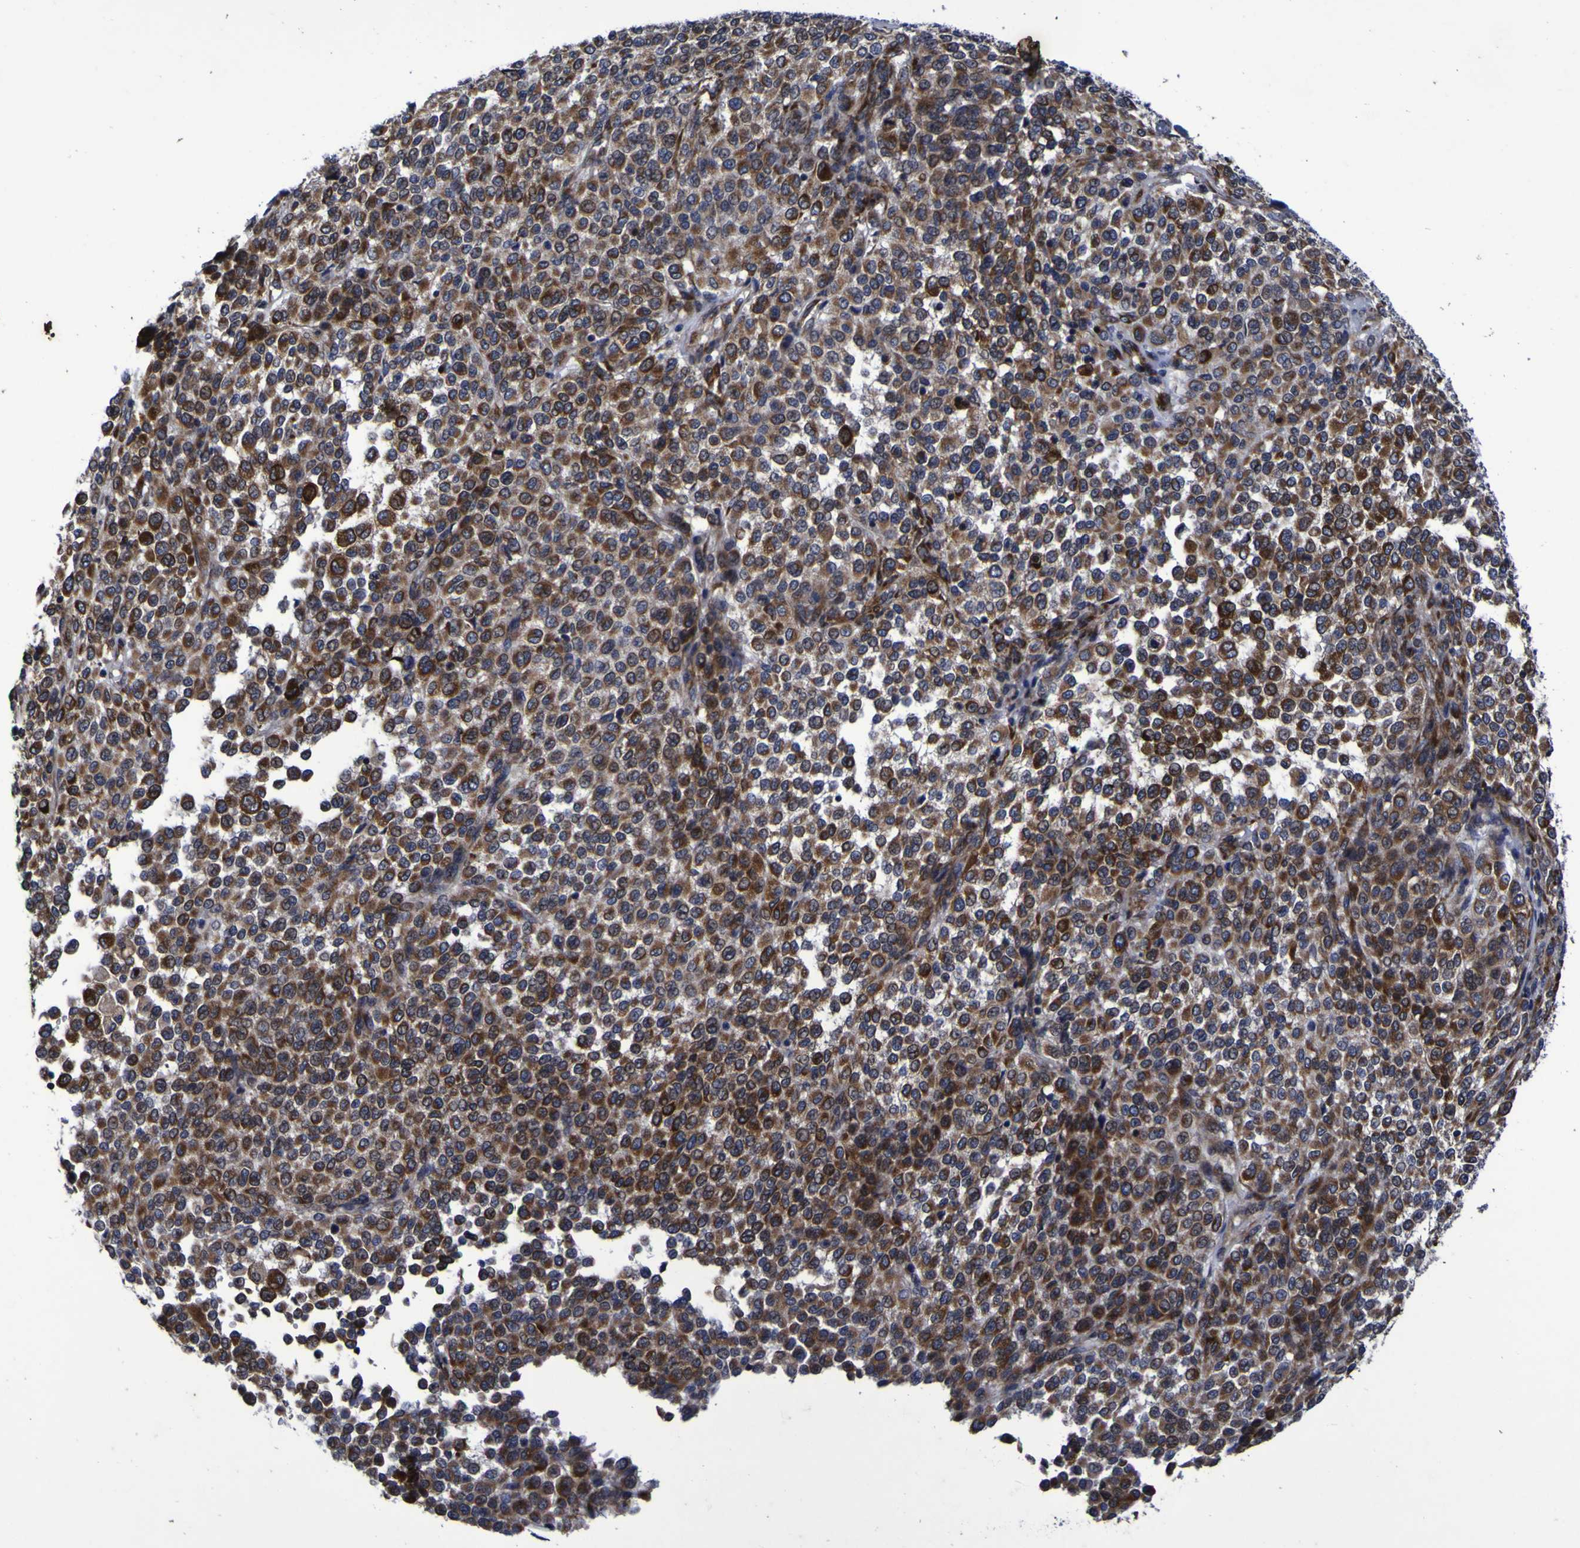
{"staining": {"intensity": "moderate", "quantity": ">75%", "location": "cytoplasmic/membranous"}, "tissue": "melanoma", "cell_type": "Tumor cells", "image_type": "cancer", "snomed": [{"axis": "morphology", "description": "Malignant melanoma, Metastatic site"}, {"axis": "topography", "description": "Pancreas"}], "caption": "An image of human malignant melanoma (metastatic site) stained for a protein shows moderate cytoplasmic/membranous brown staining in tumor cells.", "gene": "P3H1", "patient": {"sex": "female", "age": 30}}